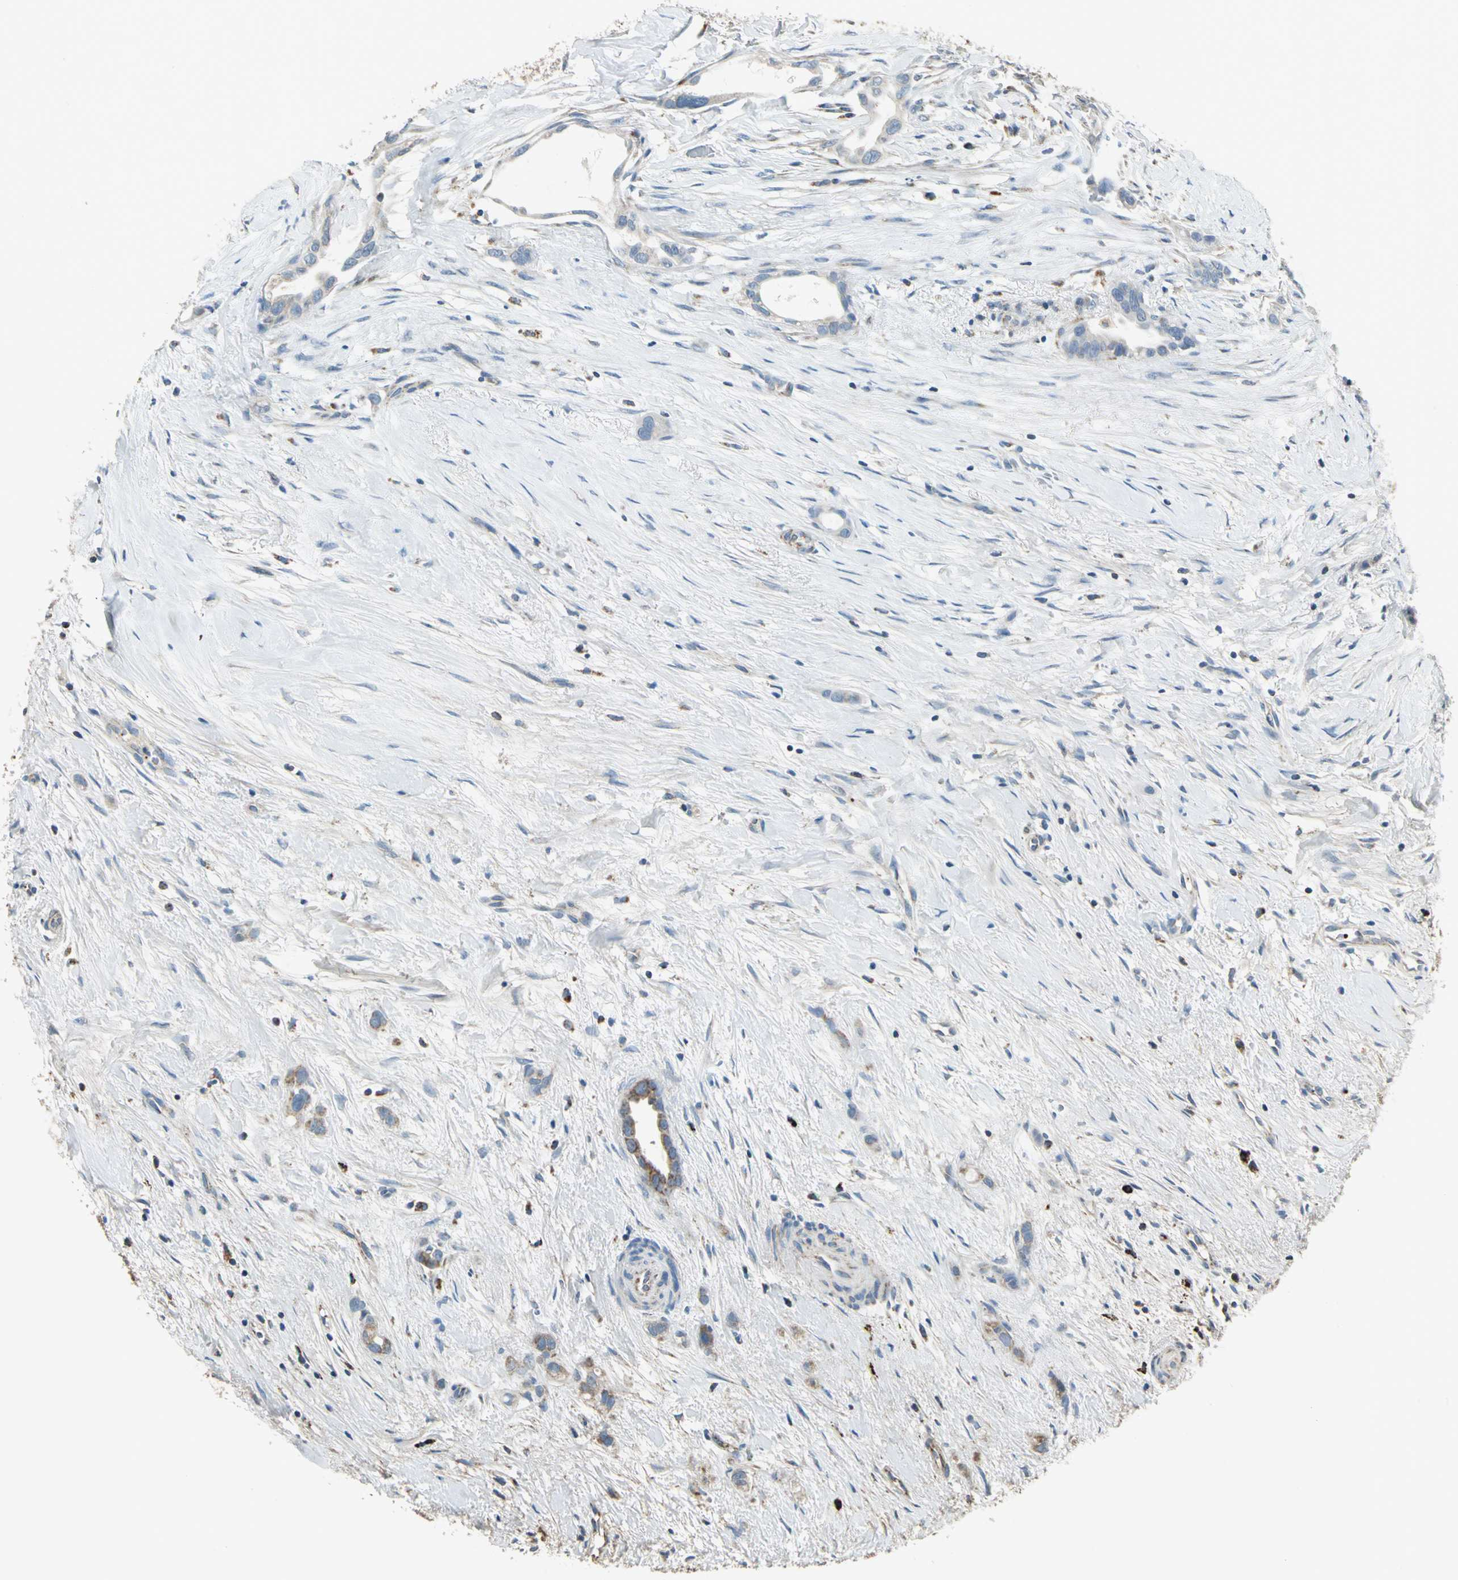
{"staining": {"intensity": "moderate", "quantity": "25%-75%", "location": "cytoplasmic/membranous"}, "tissue": "liver cancer", "cell_type": "Tumor cells", "image_type": "cancer", "snomed": [{"axis": "morphology", "description": "Cholangiocarcinoma"}, {"axis": "topography", "description": "Liver"}], "caption": "Liver cholangiocarcinoma stained with immunohistochemistry displays moderate cytoplasmic/membranous positivity in approximately 25%-75% of tumor cells. (brown staining indicates protein expression, while blue staining denotes nuclei).", "gene": "ACADM", "patient": {"sex": "female", "age": 65}}